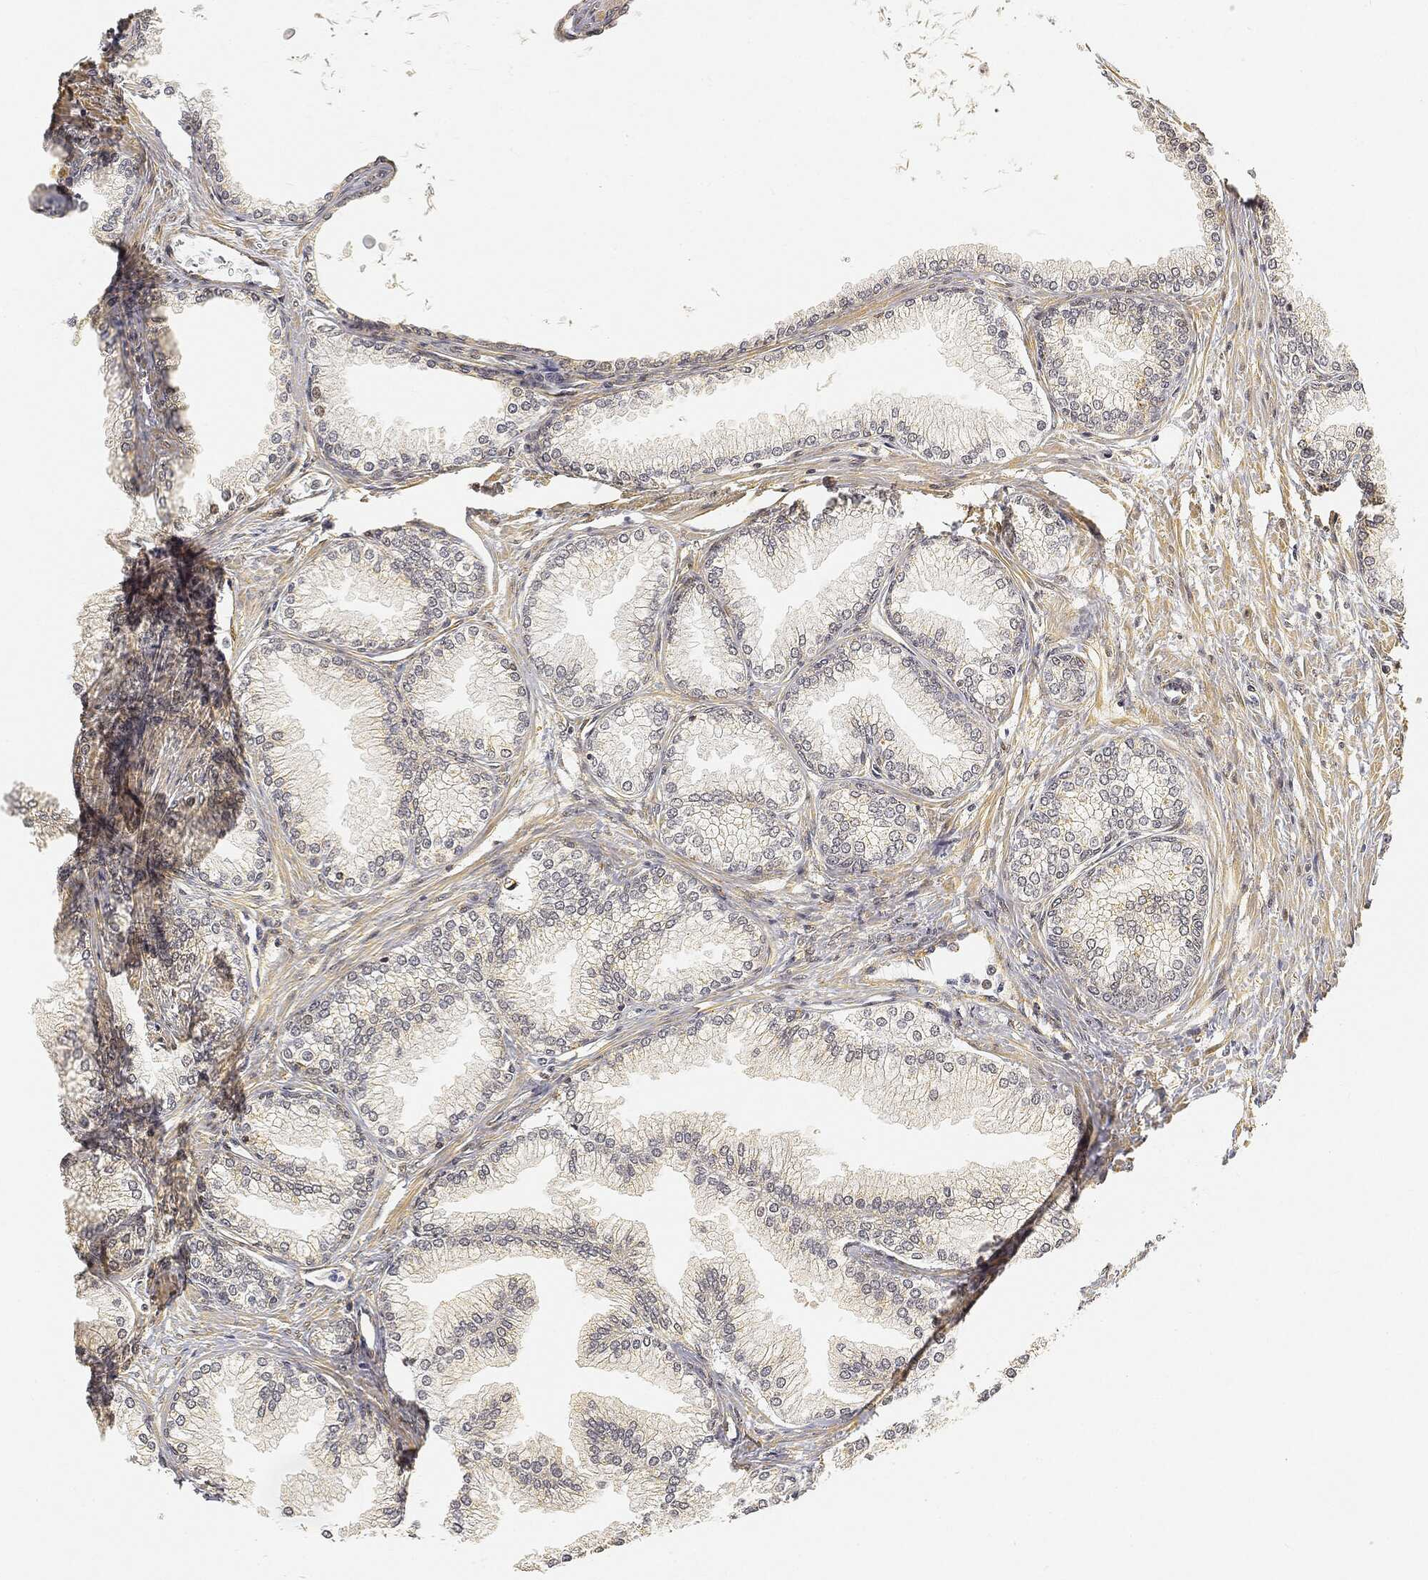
{"staining": {"intensity": "moderate", "quantity": ">75%", "location": "nuclear"}, "tissue": "prostate", "cell_type": "Glandular cells", "image_type": "normal", "snomed": [{"axis": "morphology", "description": "Normal tissue, NOS"}, {"axis": "topography", "description": "Prostate"}], "caption": "Immunohistochemical staining of unremarkable human prostate displays >75% levels of moderate nuclear protein expression in about >75% of glandular cells.", "gene": "RSRC2", "patient": {"sex": "male", "age": 72}}